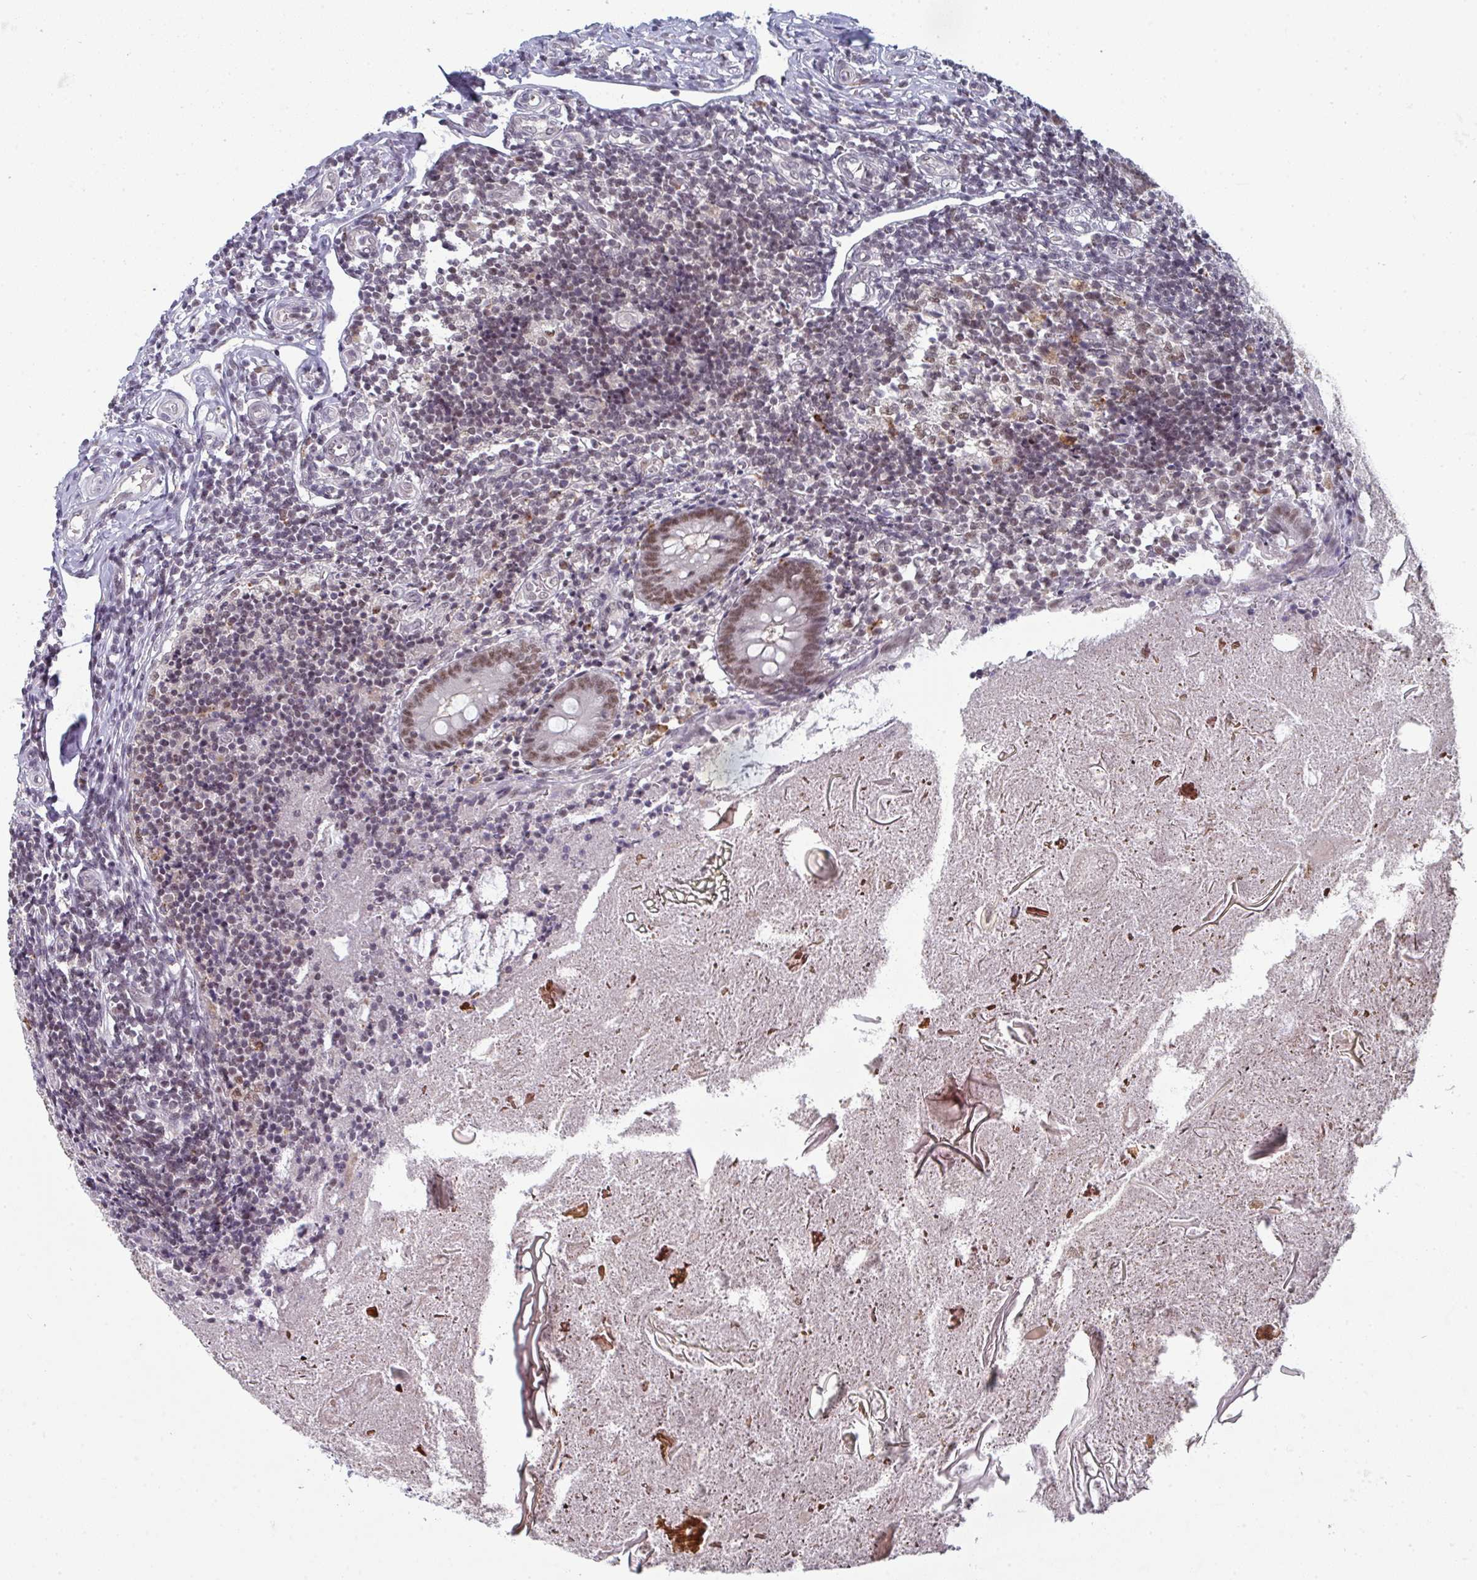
{"staining": {"intensity": "moderate", "quantity": ">75%", "location": "nuclear"}, "tissue": "appendix", "cell_type": "Glandular cells", "image_type": "normal", "snomed": [{"axis": "morphology", "description": "Normal tissue, NOS"}, {"axis": "topography", "description": "Appendix"}], "caption": "A brown stain shows moderate nuclear positivity of a protein in glandular cells of unremarkable appendix. The staining was performed using DAB, with brown indicating positive protein expression. Nuclei are stained blue with hematoxylin.", "gene": "ATF1", "patient": {"sex": "female", "age": 17}}